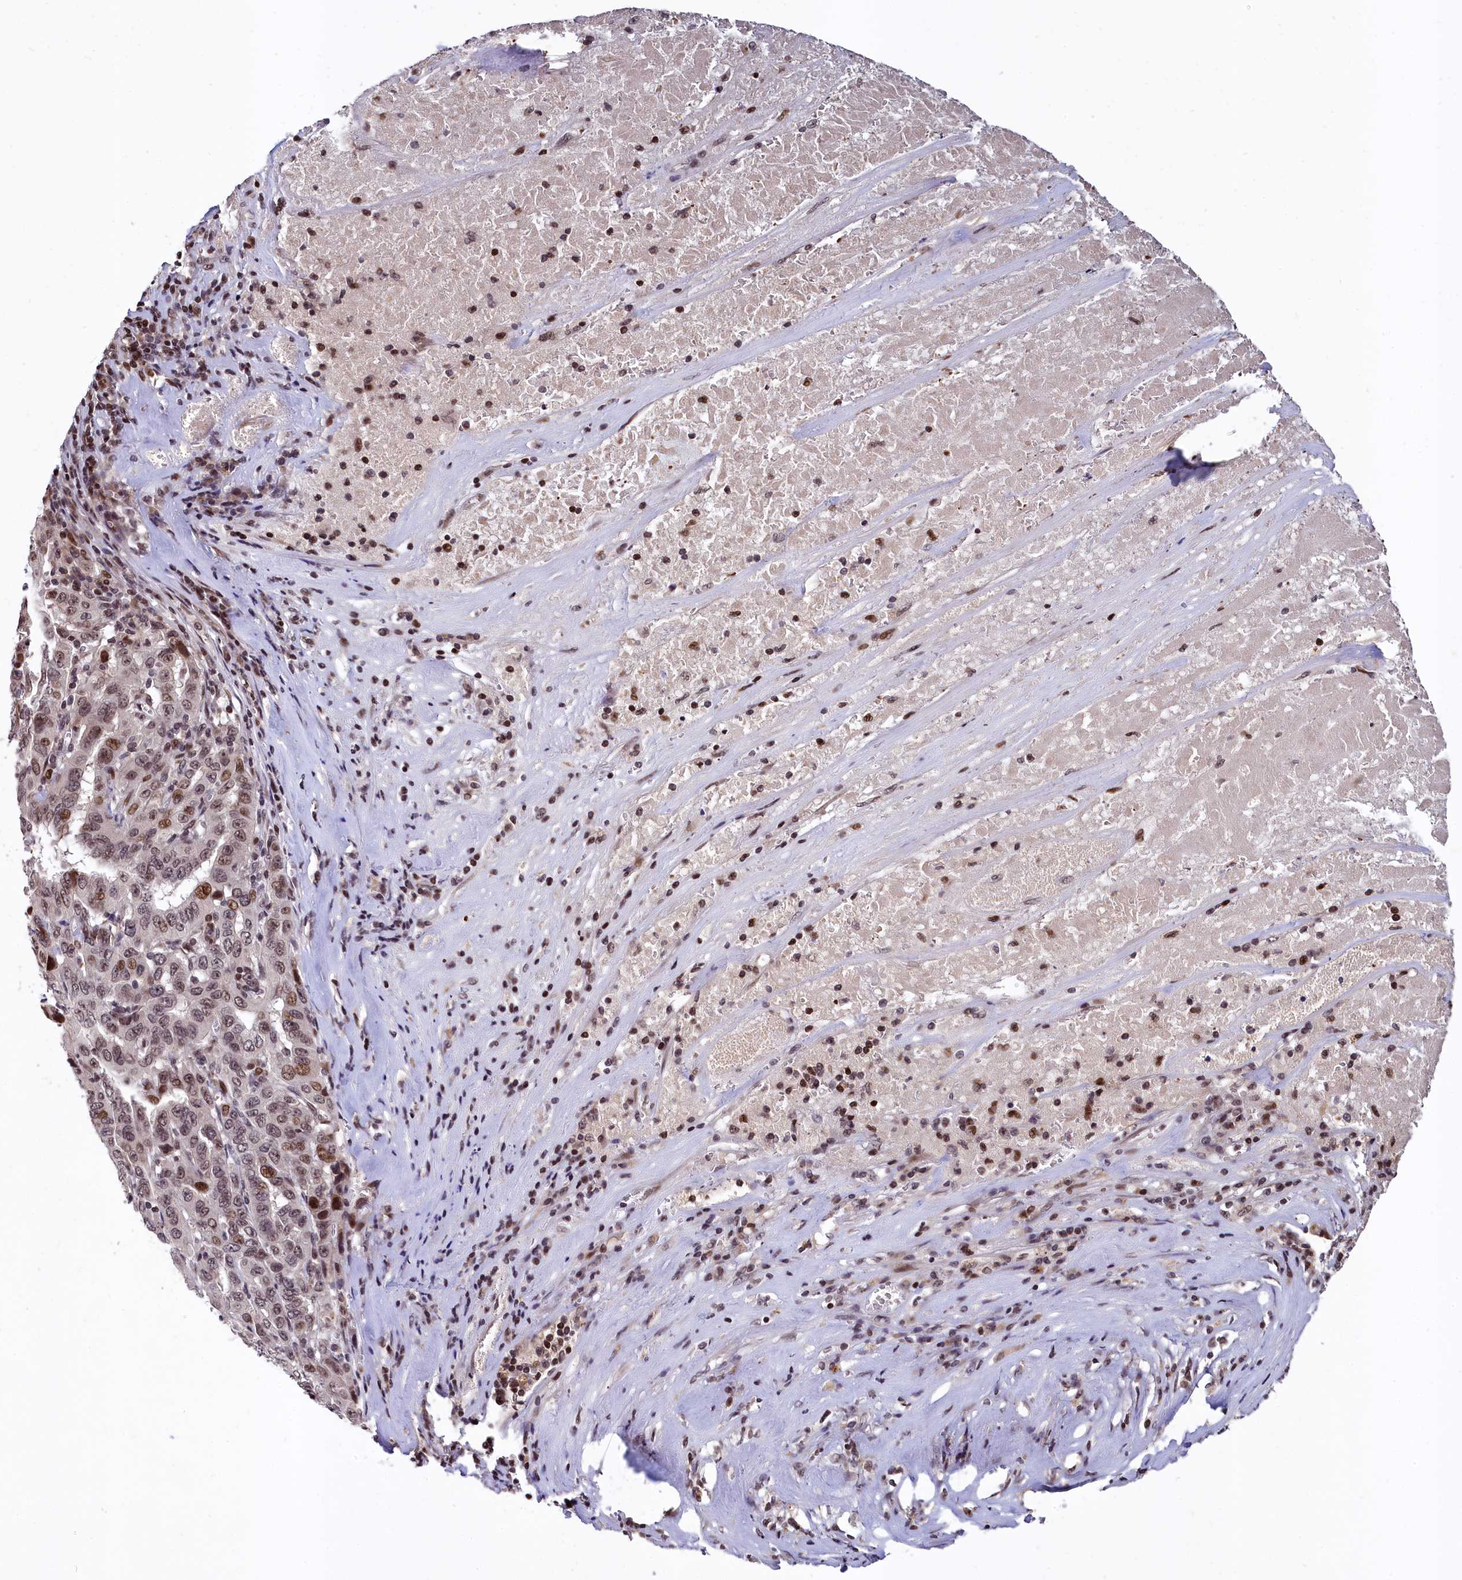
{"staining": {"intensity": "moderate", "quantity": ">75%", "location": "nuclear"}, "tissue": "pancreatic cancer", "cell_type": "Tumor cells", "image_type": "cancer", "snomed": [{"axis": "morphology", "description": "Adenocarcinoma, NOS"}, {"axis": "topography", "description": "Pancreas"}], "caption": "Adenocarcinoma (pancreatic) tissue exhibits moderate nuclear staining in about >75% of tumor cells, visualized by immunohistochemistry.", "gene": "FAM217B", "patient": {"sex": "male", "age": 63}}